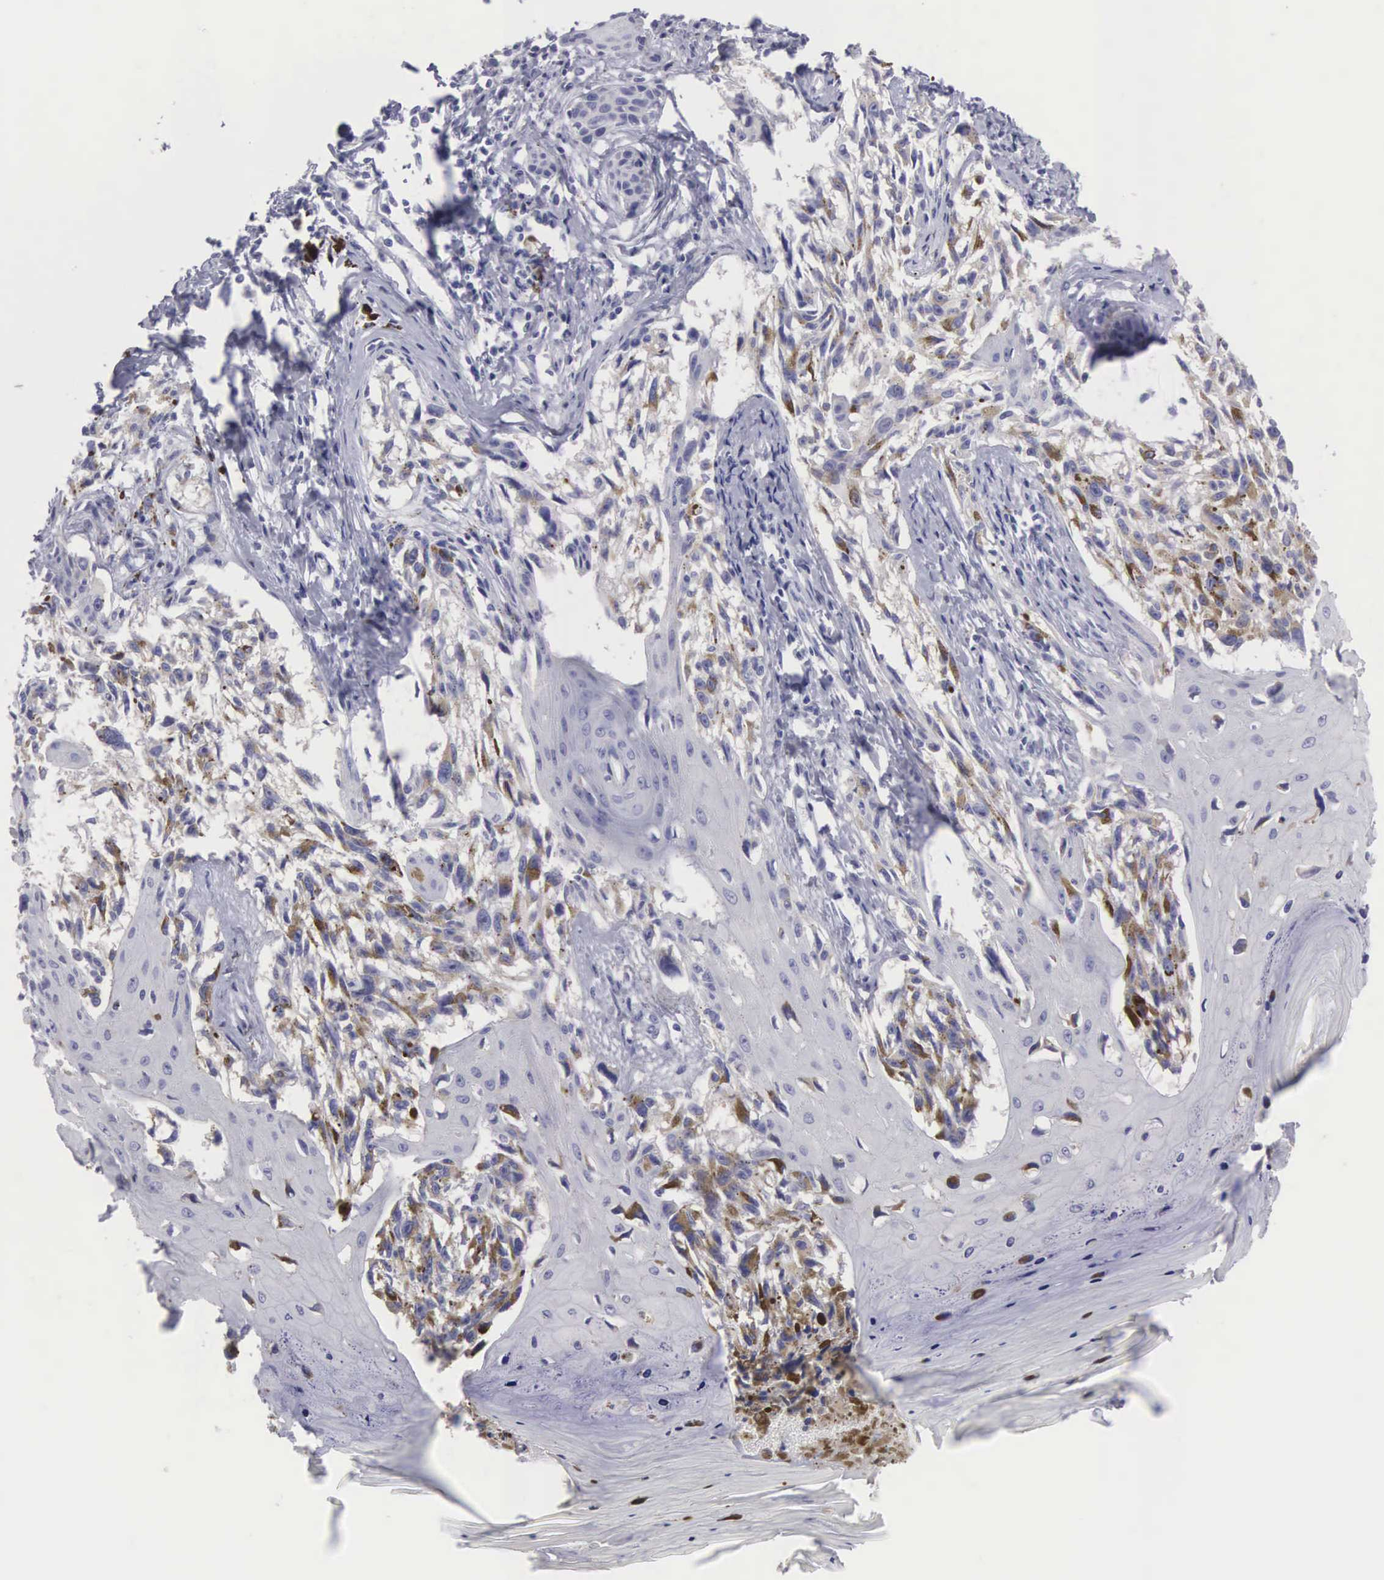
{"staining": {"intensity": "weak", "quantity": "<25%", "location": "cytoplasmic/membranous"}, "tissue": "melanoma", "cell_type": "Tumor cells", "image_type": "cancer", "snomed": [{"axis": "morphology", "description": "Malignant melanoma, NOS"}, {"axis": "topography", "description": "Skin"}], "caption": "There is no significant staining in tumor cells of malignant melanoma.", "gene": "SLITRK4", "patient": {"sex": "female", "age": 82}}